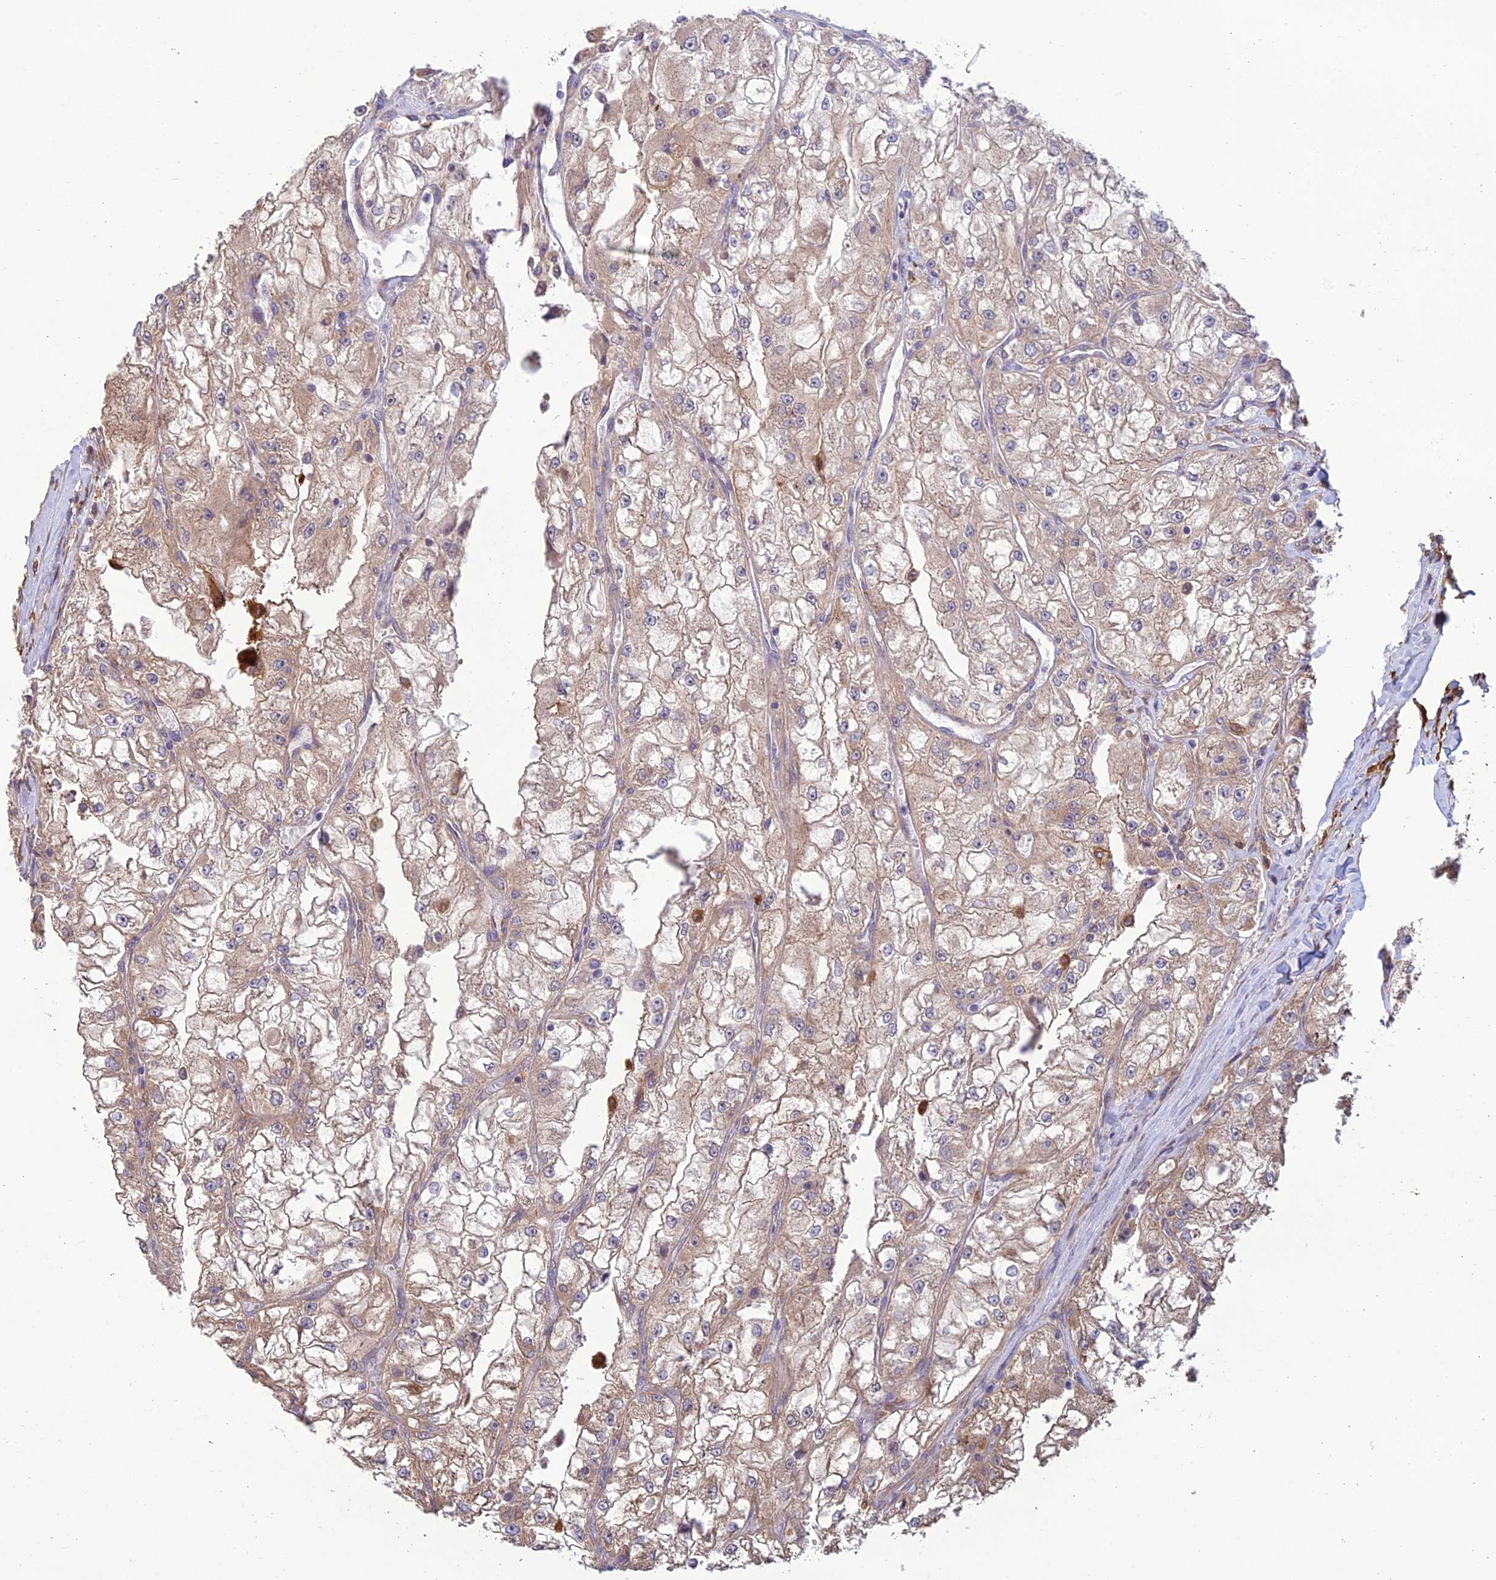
{"staining": {"intensity": "weak", "quantity": ">75%", "location": "cytoplasmic/membranous"}, "tissue": "renal cancer", "cell_type": "Tumor cells", "image_type": "cancer", "snomed": [{"axis": "morphology", "description": "Adenocarcinoma, NOS"}, {"axis": "topography", "description": "Kidney"}], "caption": "IHC histopathology image of neoplastic tissue: human renal cancer stained using immunohistochemistry reveals low levels of weak protein expression localized specifically in the cytoplasmic/membranous of tumor cells, appearing as a cytoplasmic/membranous brown color.", "gene": "MRNIP", "patient": {"sex": "female", "age": 72}}